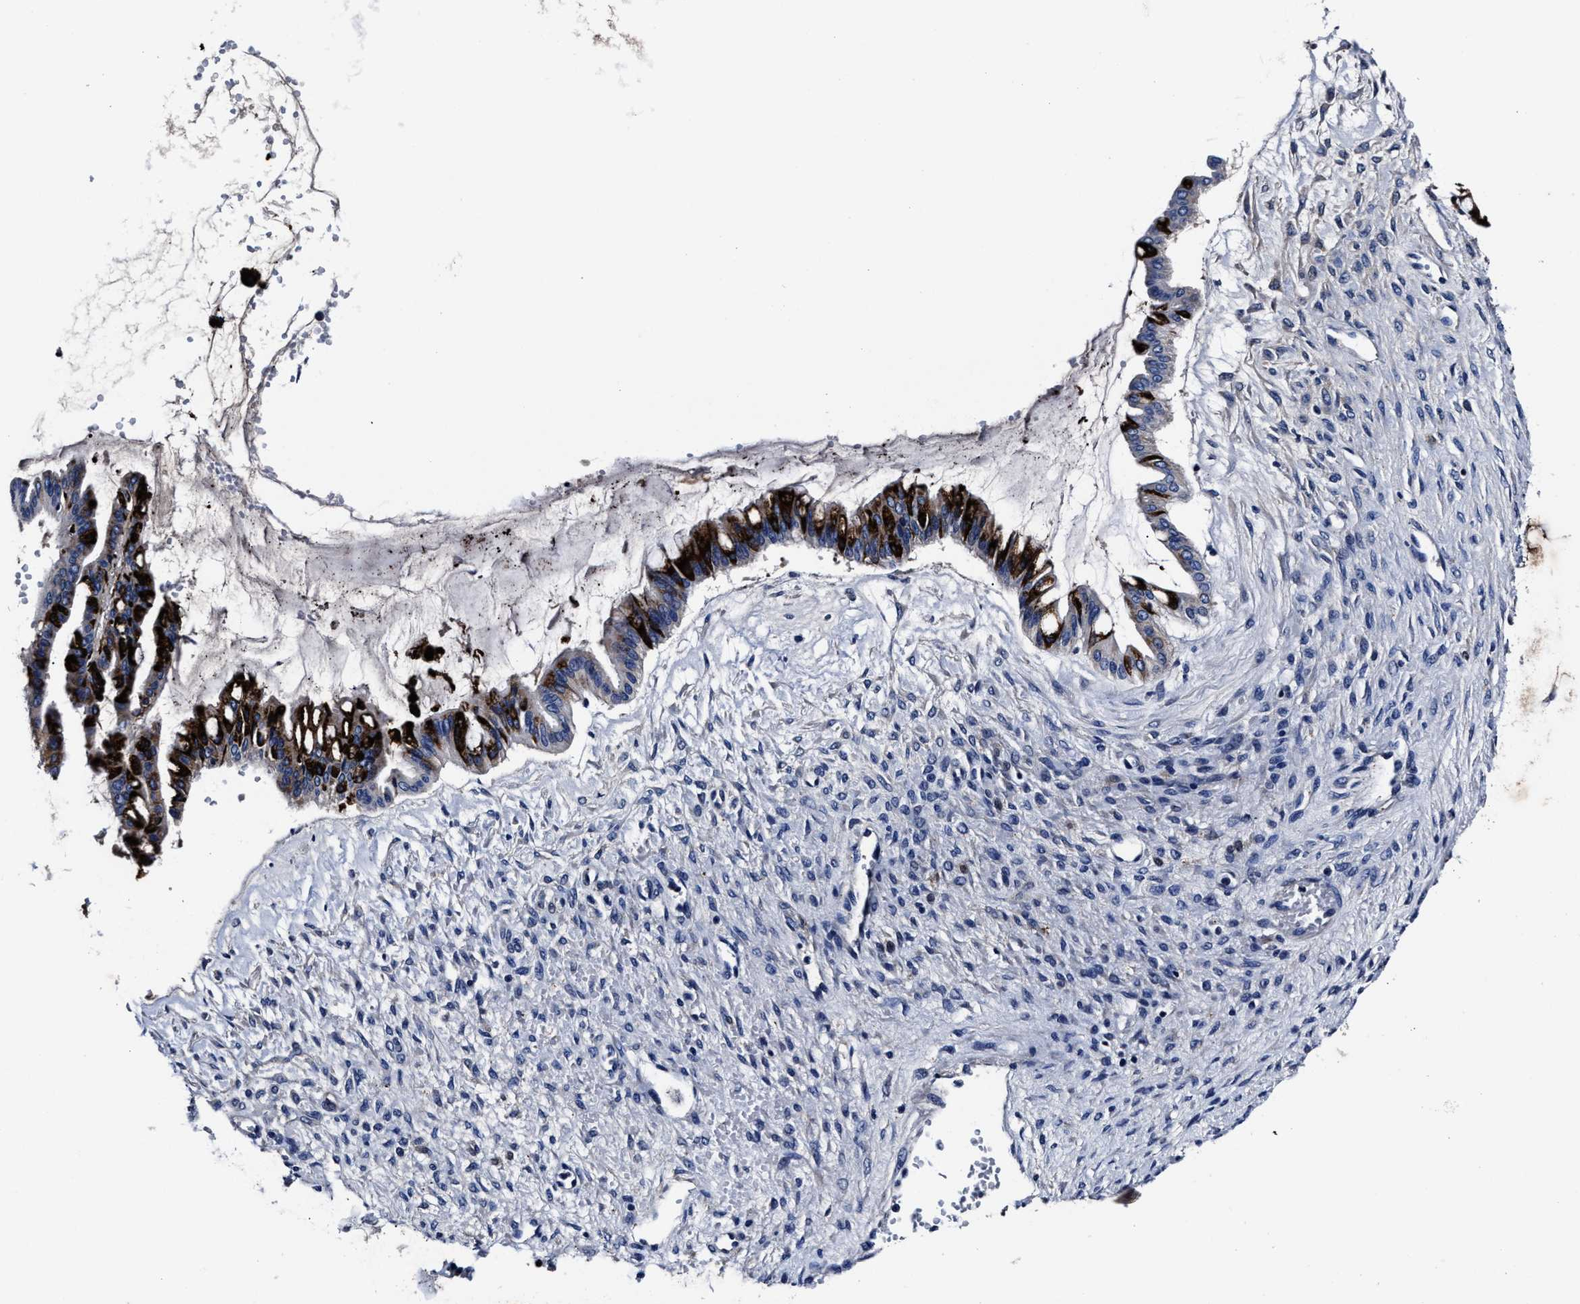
{"staining": {"intensity": "strong", "quantity": "<25%", "location": "cytoplasmic/membranous"}, "tissue": "ovarian cancer", "cell_type": "Tumor cells", "image_type": "cancer", "snomed": [{"axis": "morphology", "description": "Cystadenocarcinoma, mucinous, NOS"}, {"axis": "topography", "description": "Ovary"}], "caption": "Immunohistochemistry image of ovarian mucinous cystadenocarcinoma stained for a protein (brown), which exhibits medium levels of strong cytoplasmic/membranous expression in about <25% of tumor cells.", "gene": "OLFML2A", "patient": {"sex": "female", "age": 73}}